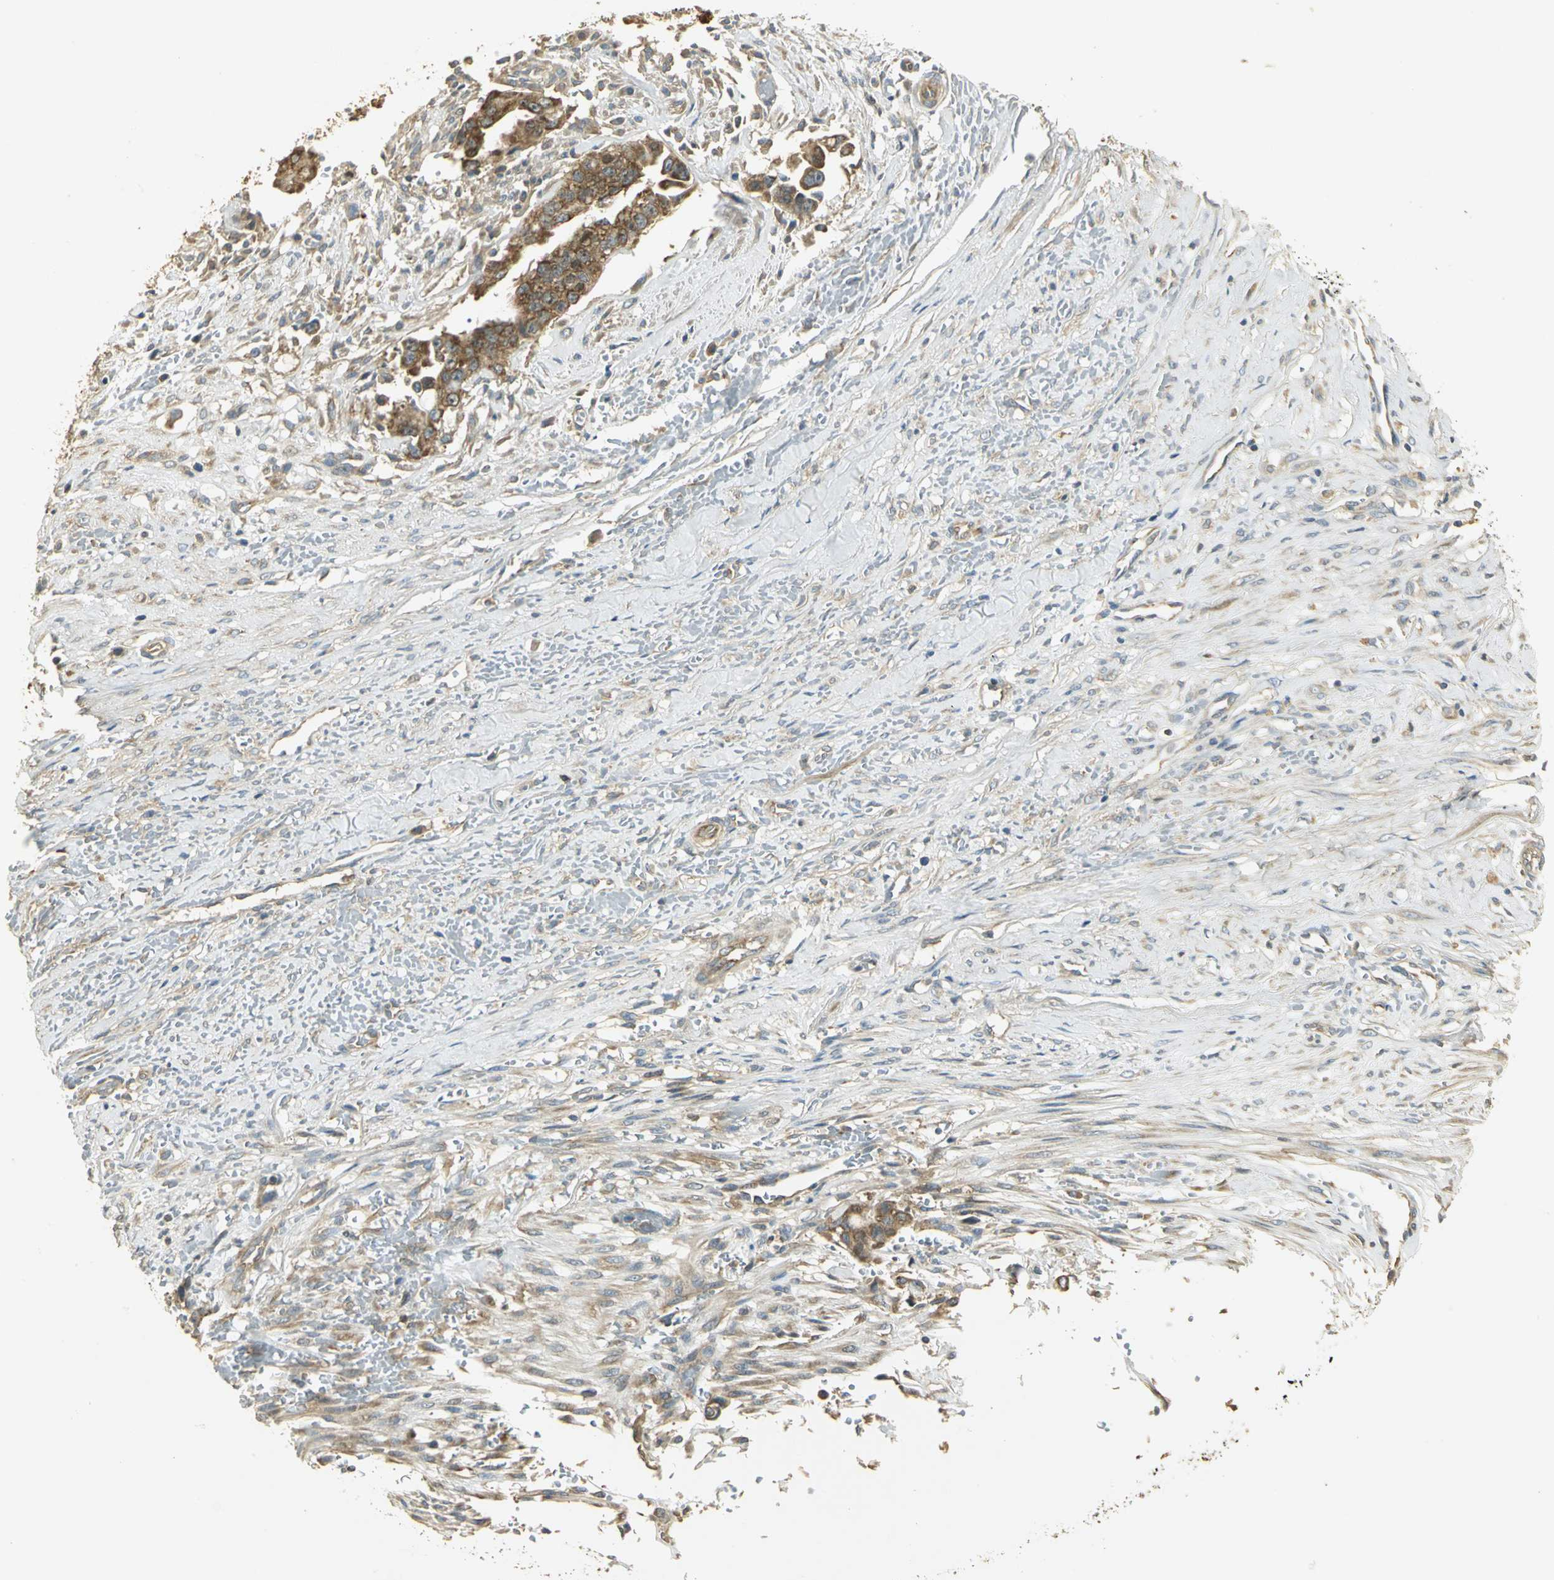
{"staining": {"intensity": "moderate", "quantity": ">75%", "location": "cytoplasmic/membranous"}, "tissue": "liver cancer", "cell_type": "Tumor cells", "image_type": "cancer", "snomed": [{"axis": "morphology", "description": "Cholangiocarcinoma"}, {"axis": "topography", "description": "Liver"}], "caption": "Immunohistochemical staining of human cholangiocarcinoma (liver) shows medium levels of moderate cytoplasmic/membranous expression in approximately >75% of tumor cells. (Stains: DAB in brown, nuclei in blue, Microscopy: brightfield microscopy at high magnification).", "gene": "RARS1", "patient": {"sex": "female", "age": 70}}